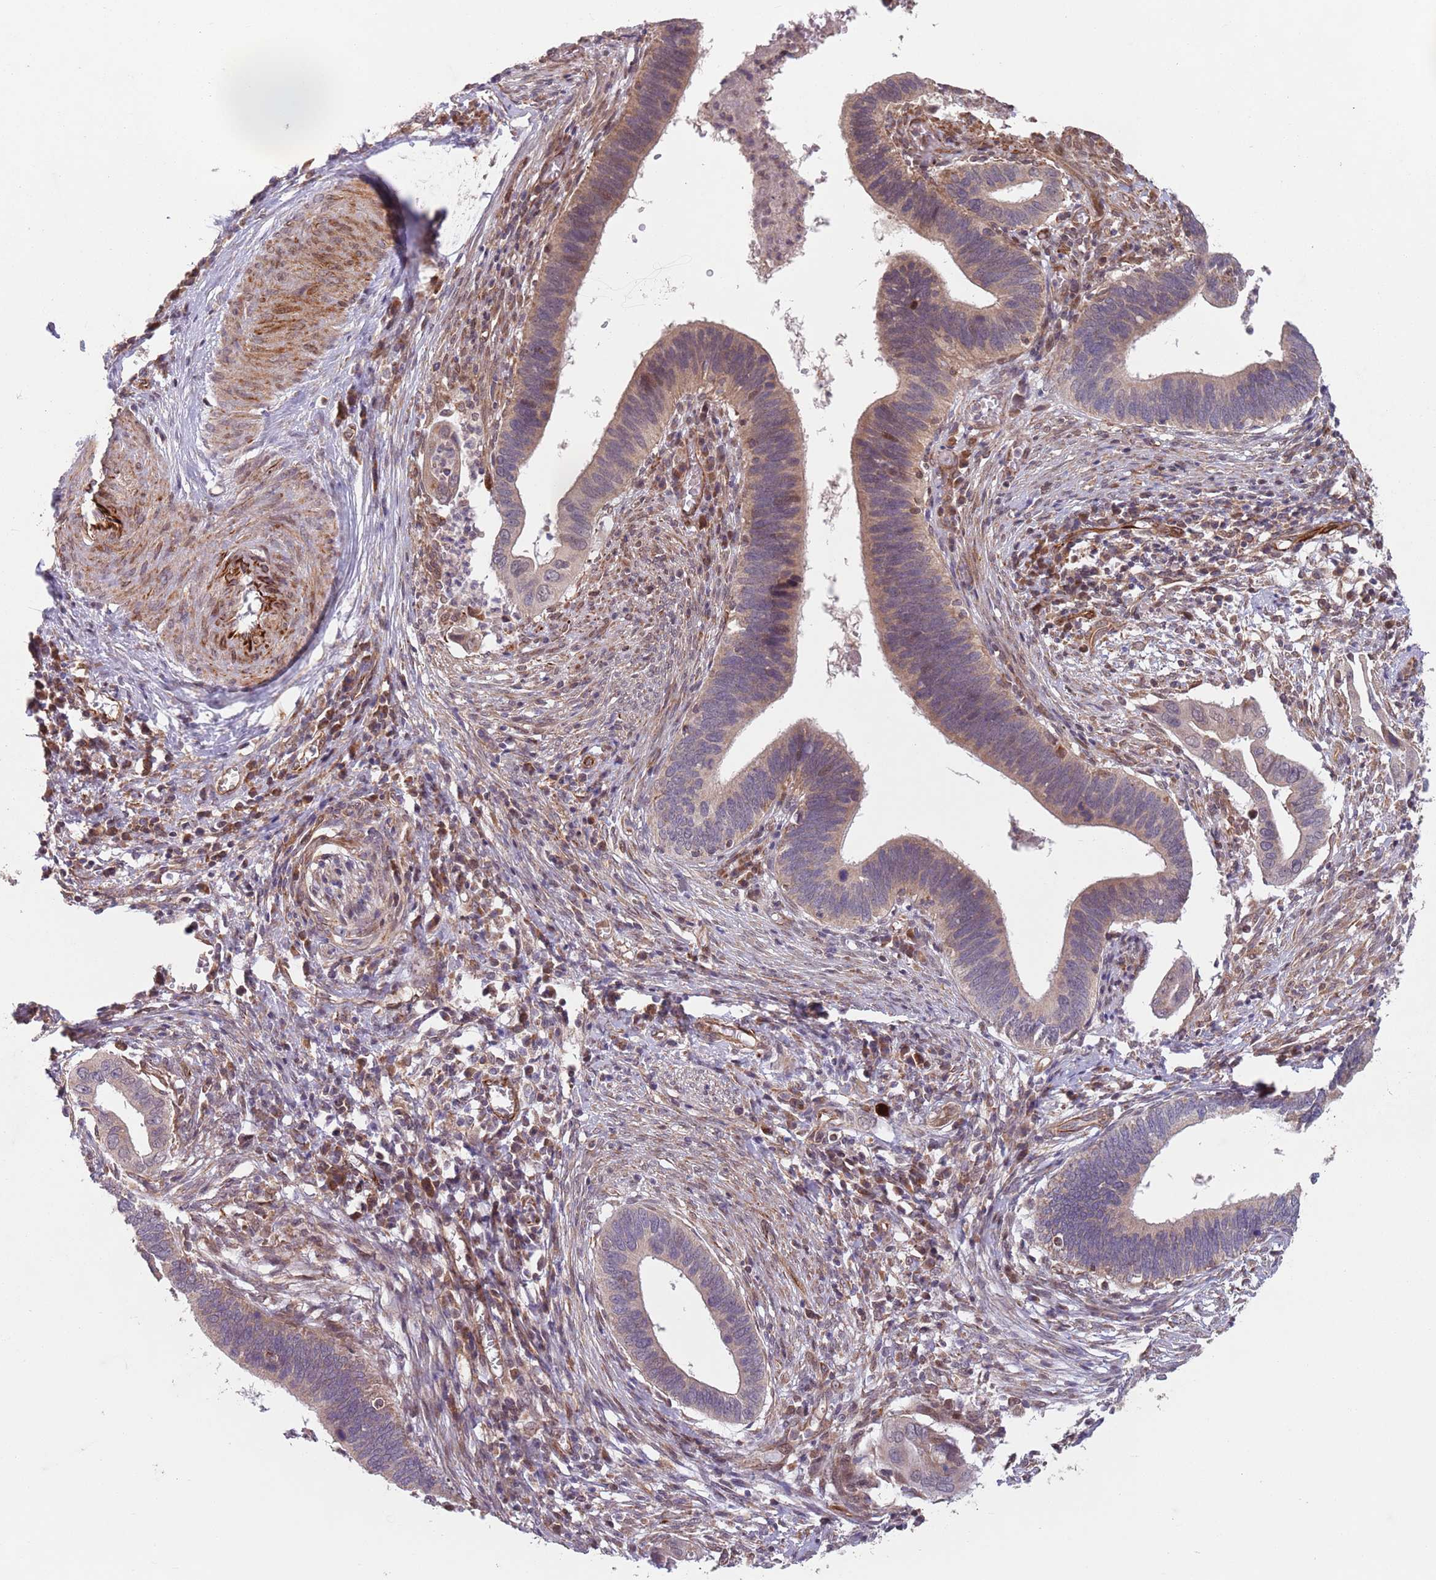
{"staining": {"intensity": "weak", "quantity": "<25%", "location": "cytoplasmic/membranous,nuclear"}, "tissue": "cervical cancer", "cell_type": "Tumor cells", "image_type": "cancer", "snomed": [{"axis": "morphology", "description": "Adenocarcinoma, NOS"}, {"axis": "topography", "description": "Cervix"}], "caption": "Tumor cells are negative for protein expression in human cervical adenocarcinoma.", "gene": "CHD9", "patient": {"sex": "female", "age": 42}}